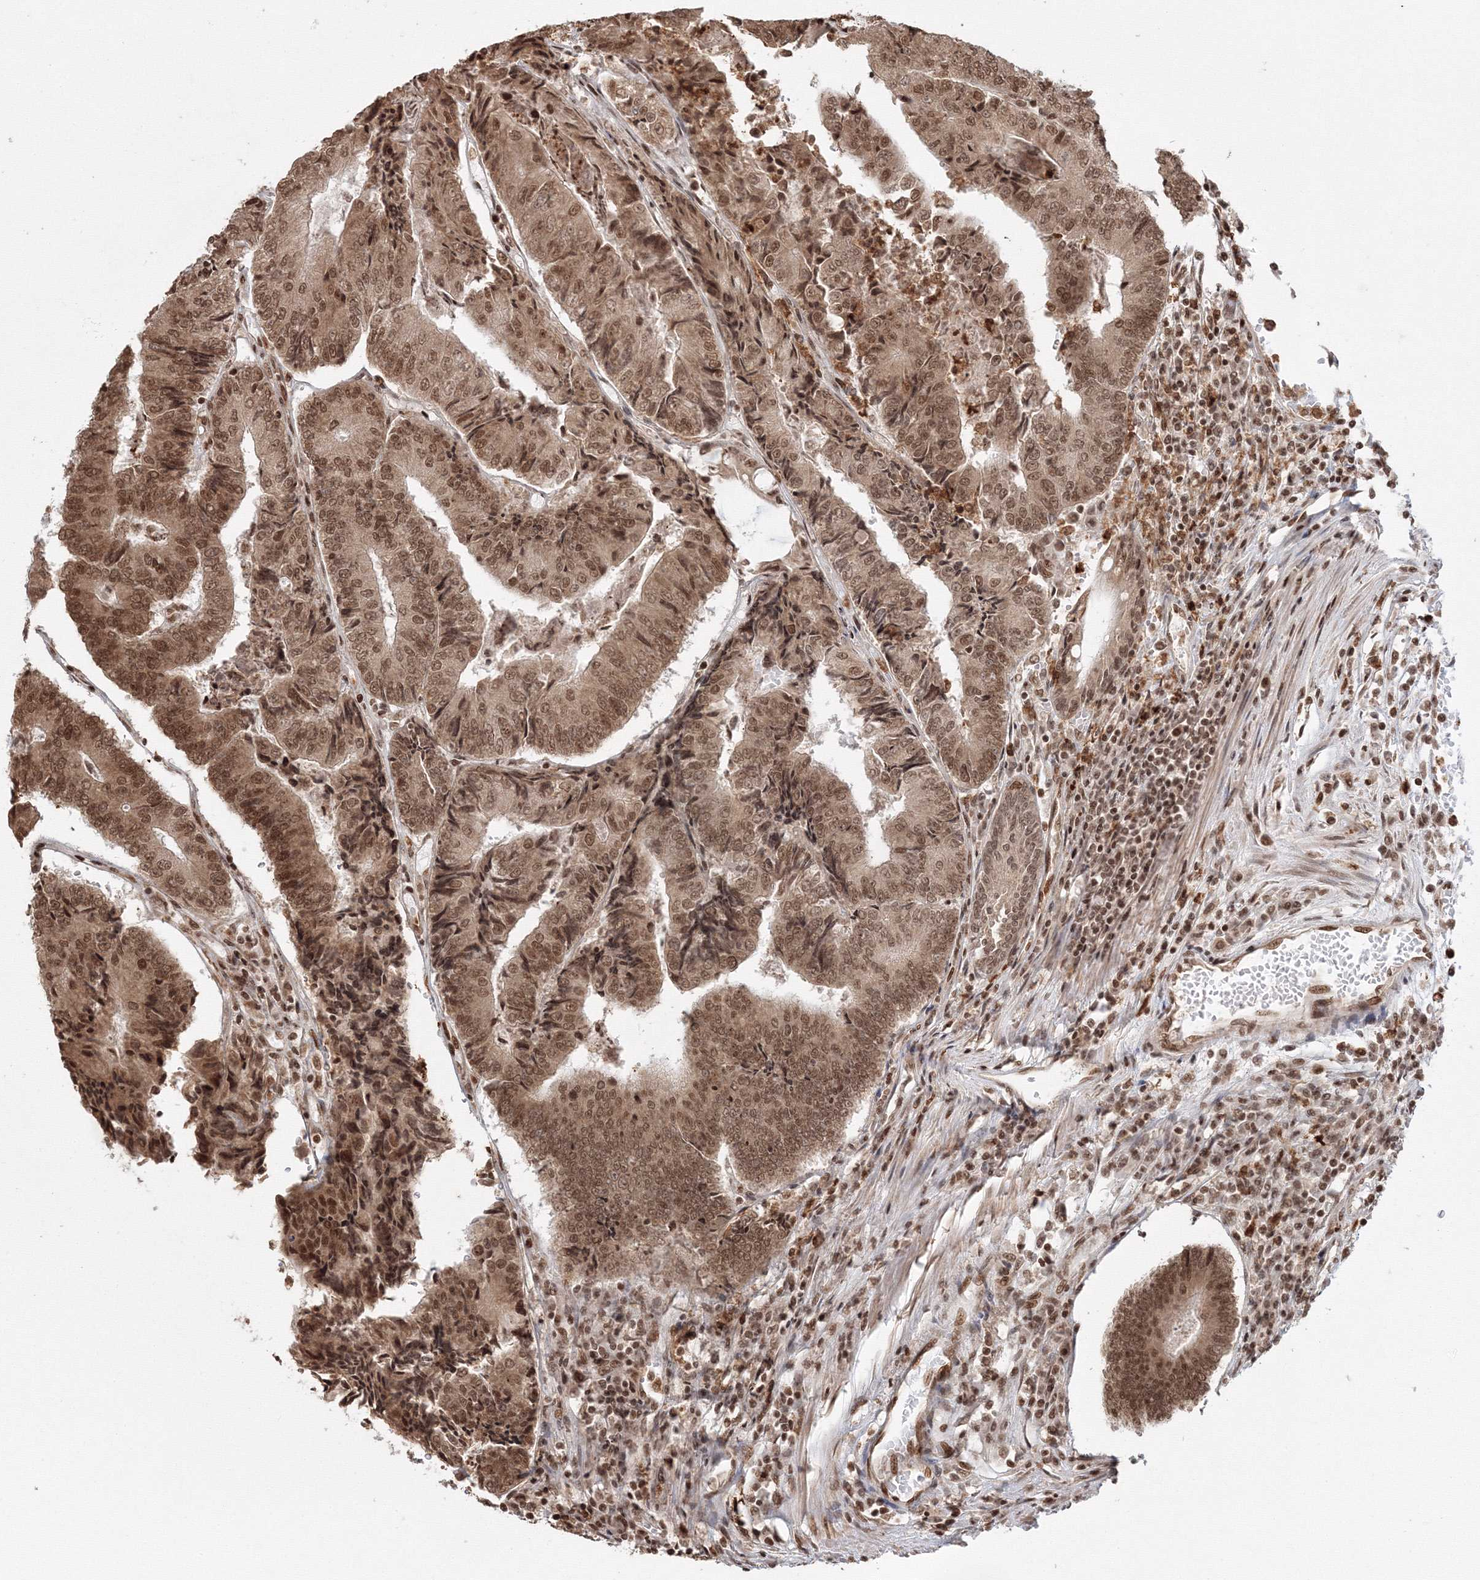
{"staining": {"intensity": "moderate", "quantity": ">75%", "location": "nuclear"}, "tissue": "colorectal cancer", "cell_type": "Tumor cells", "image_type": "cancer", "snomed": [{"axis": "morphology", "description": "Adenocarcinoma, NOS"}, {"axis": "topography", "description": "Colon"}], "caption": "Immunohistochemistry (IHC) of human adenocarcinoma (colorectal) demonstrates medium levels of moderate nuclear positivity in approximately >75% of tumor cells. (IHC, brightfield microscopy, high magnification).", "gene": "KIF20A", "patient": {"sex": "female", "age": 67}}